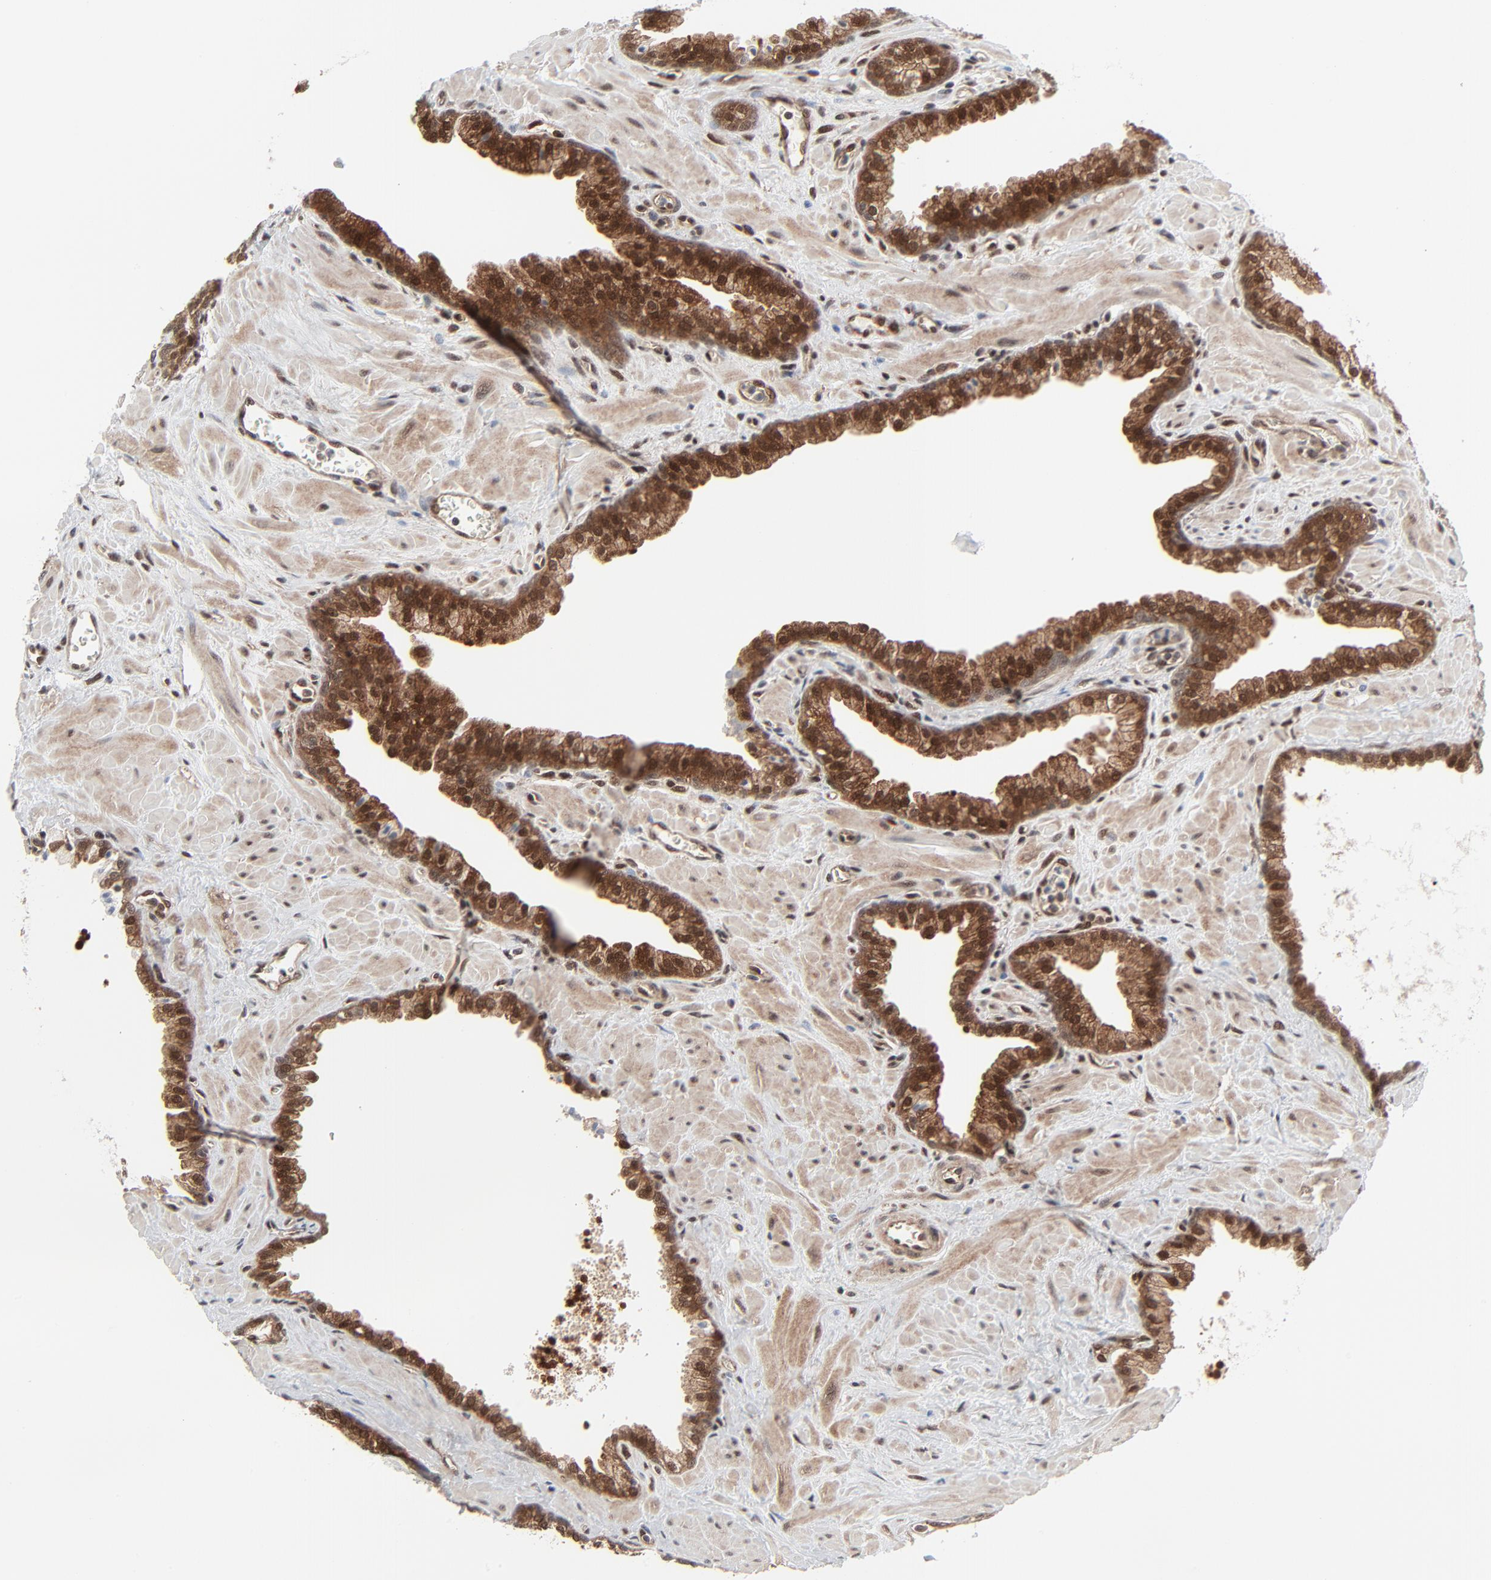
{"staining": {"intensity": "strong", "quantity": ">75%", "location": "cytoplasmic/membranous,nuclear"}, "tissue": "prostate", "cell_type": "Glandular cells", "image_type": "normal", "snomed": [{"axis": "morphology", "description": "Normal tissue, NOS"}, {"axis": "topography", "description": "Prostate"}], "caption": "Immunohistochemical staining of benign prostate demonstrates high levels of strong cytoplasmic/membranous,nuclear staining in about >75% of glandular cells. (DAB (3,3'-diaminobenzidine) = brown stain, brightfield microscopy at high magnification).", "gene": "AKT1", "patient": {"sex": "male", "age": 60}}